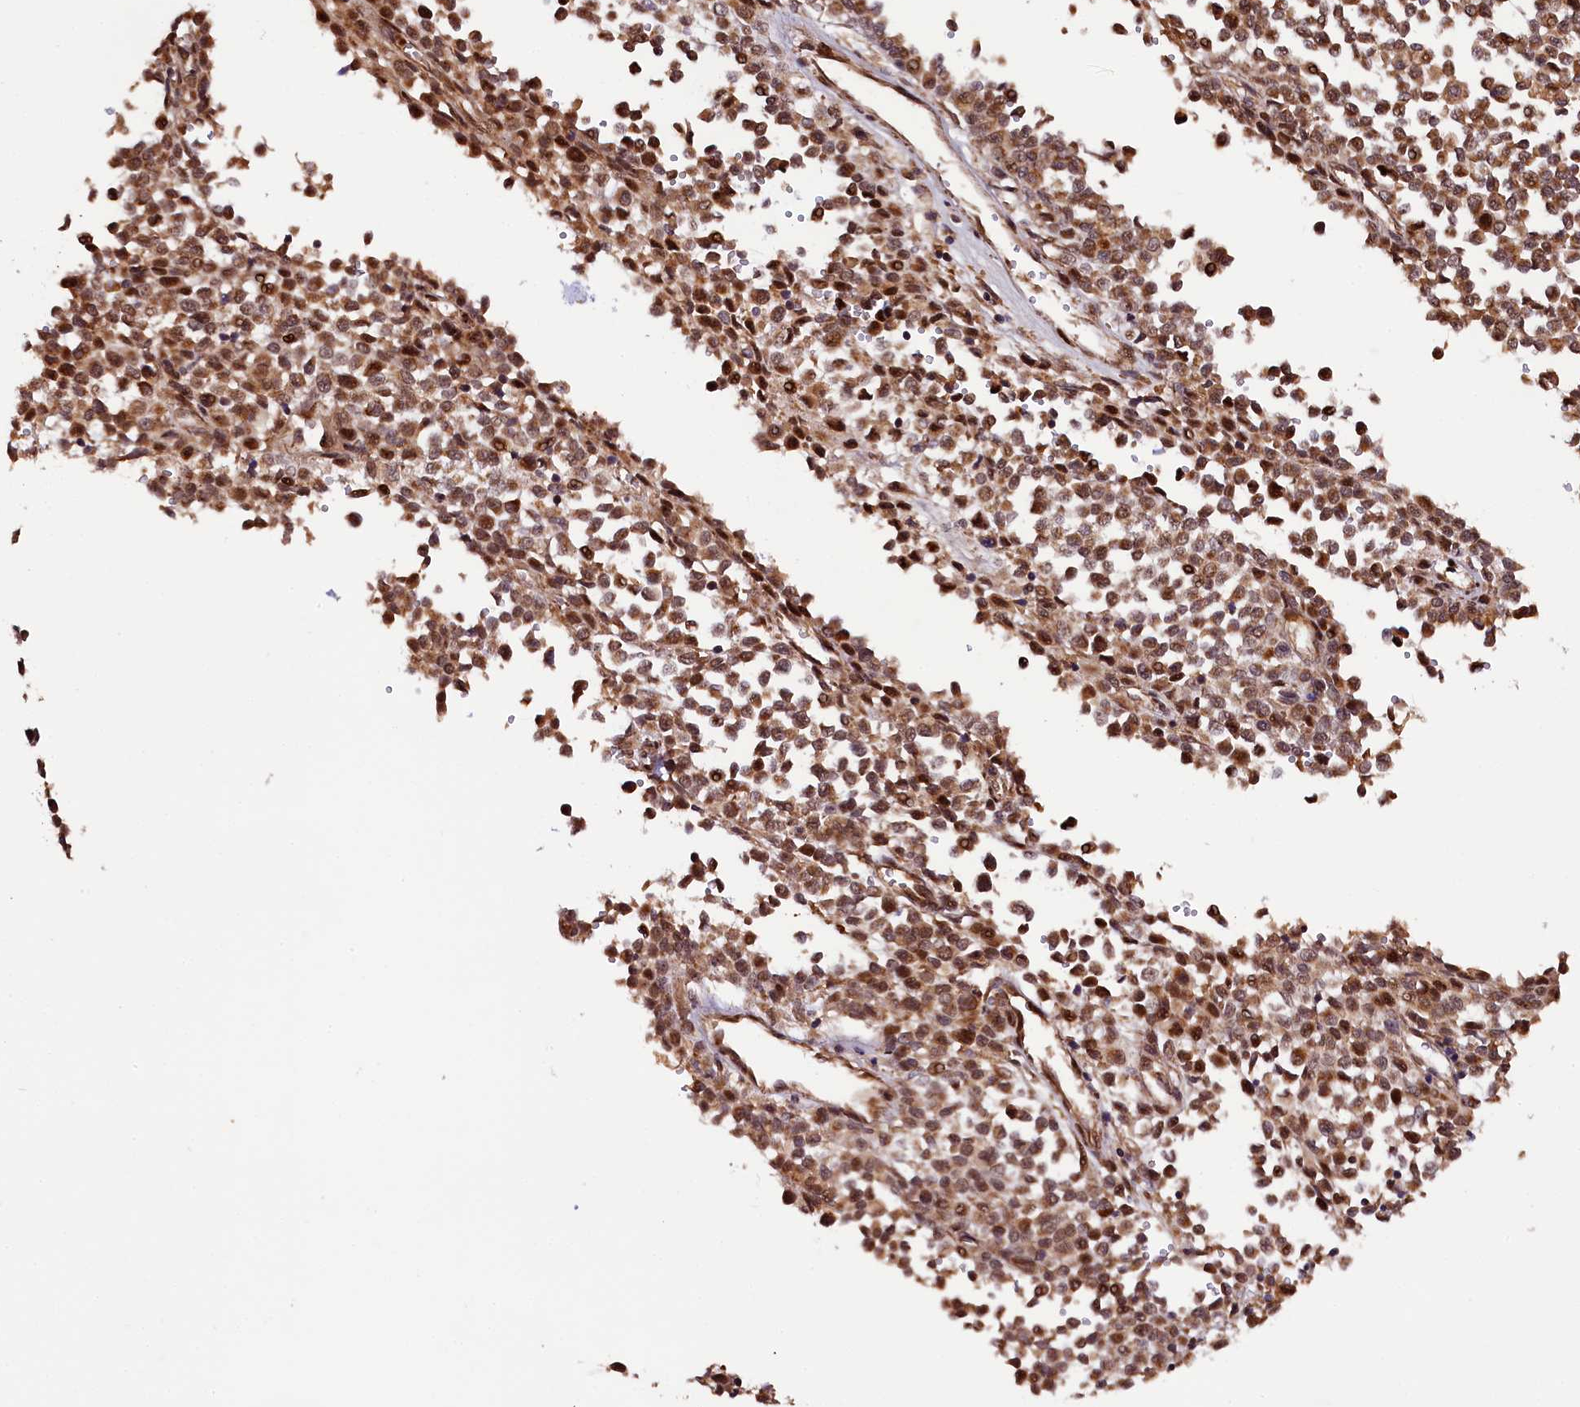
{"staining": {"intensity": "strong", "quantity": ">75%", "location": "cytoplasmic/membranous,nuclear"}, "tissue": "melanoma", "cell_type": "Tumor cells", "image_type": "cancer", "snomed": [{"axis": "morphology", "description": "Malignant melanoma, Metastatic site"}, {"axis": "topography", "description": "Pancreas"}], "caption": "This micrograph shows IHC staining of melanoma, with high strong cytoplasmic/membranous and nuclear expression in approximately >75% of tumor cells.", "gene": "DOHH", "patient": {"sex": "female", "age": 30}}